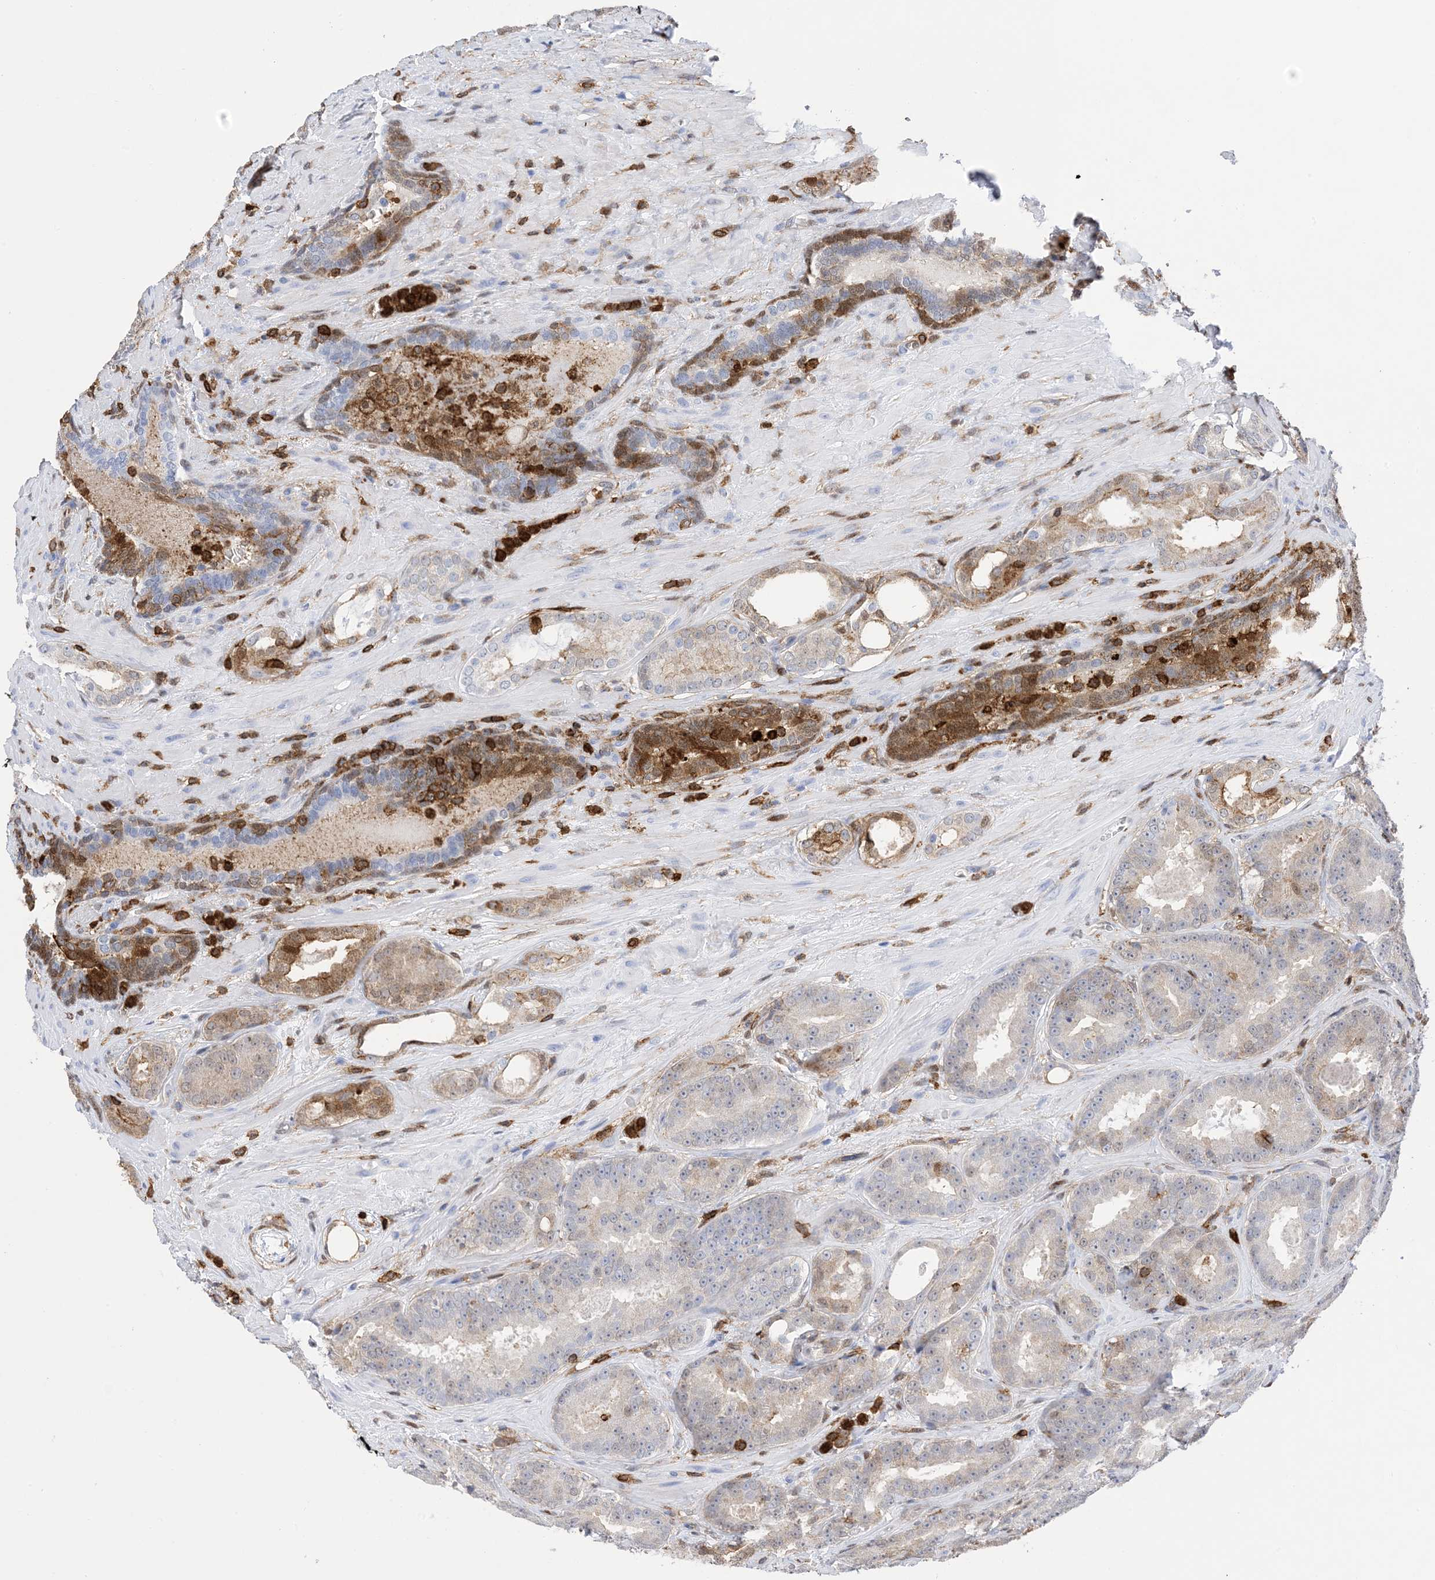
{"staining": {"intensity": "moderate", "quantity": "<25%", "location": "cytoplasmic/membranous"}, "tissue": "prostate cancer", "cell_type": "Tumor cells", "image_type": "cancer", "snomed": [{"axis": "morphology", "description": "Adenocarcinoma, High grade"}, {"axis": "topography", "description": "Prostate"}], "caption": "IHC staining of prostate adenocarcinoma (high-grade), which displays low levels of moderate cytoplasmic/membranous staining in about <25% of tumor cells indicating moderate cytoplasmic/membranous protein staining. The staining was performed using DAB (brown) for protein detection and nuclei were counterstained in hematoxylin (blue).", "gene": "ANXA1", "patient": {"sex": "male", "age": 66}}